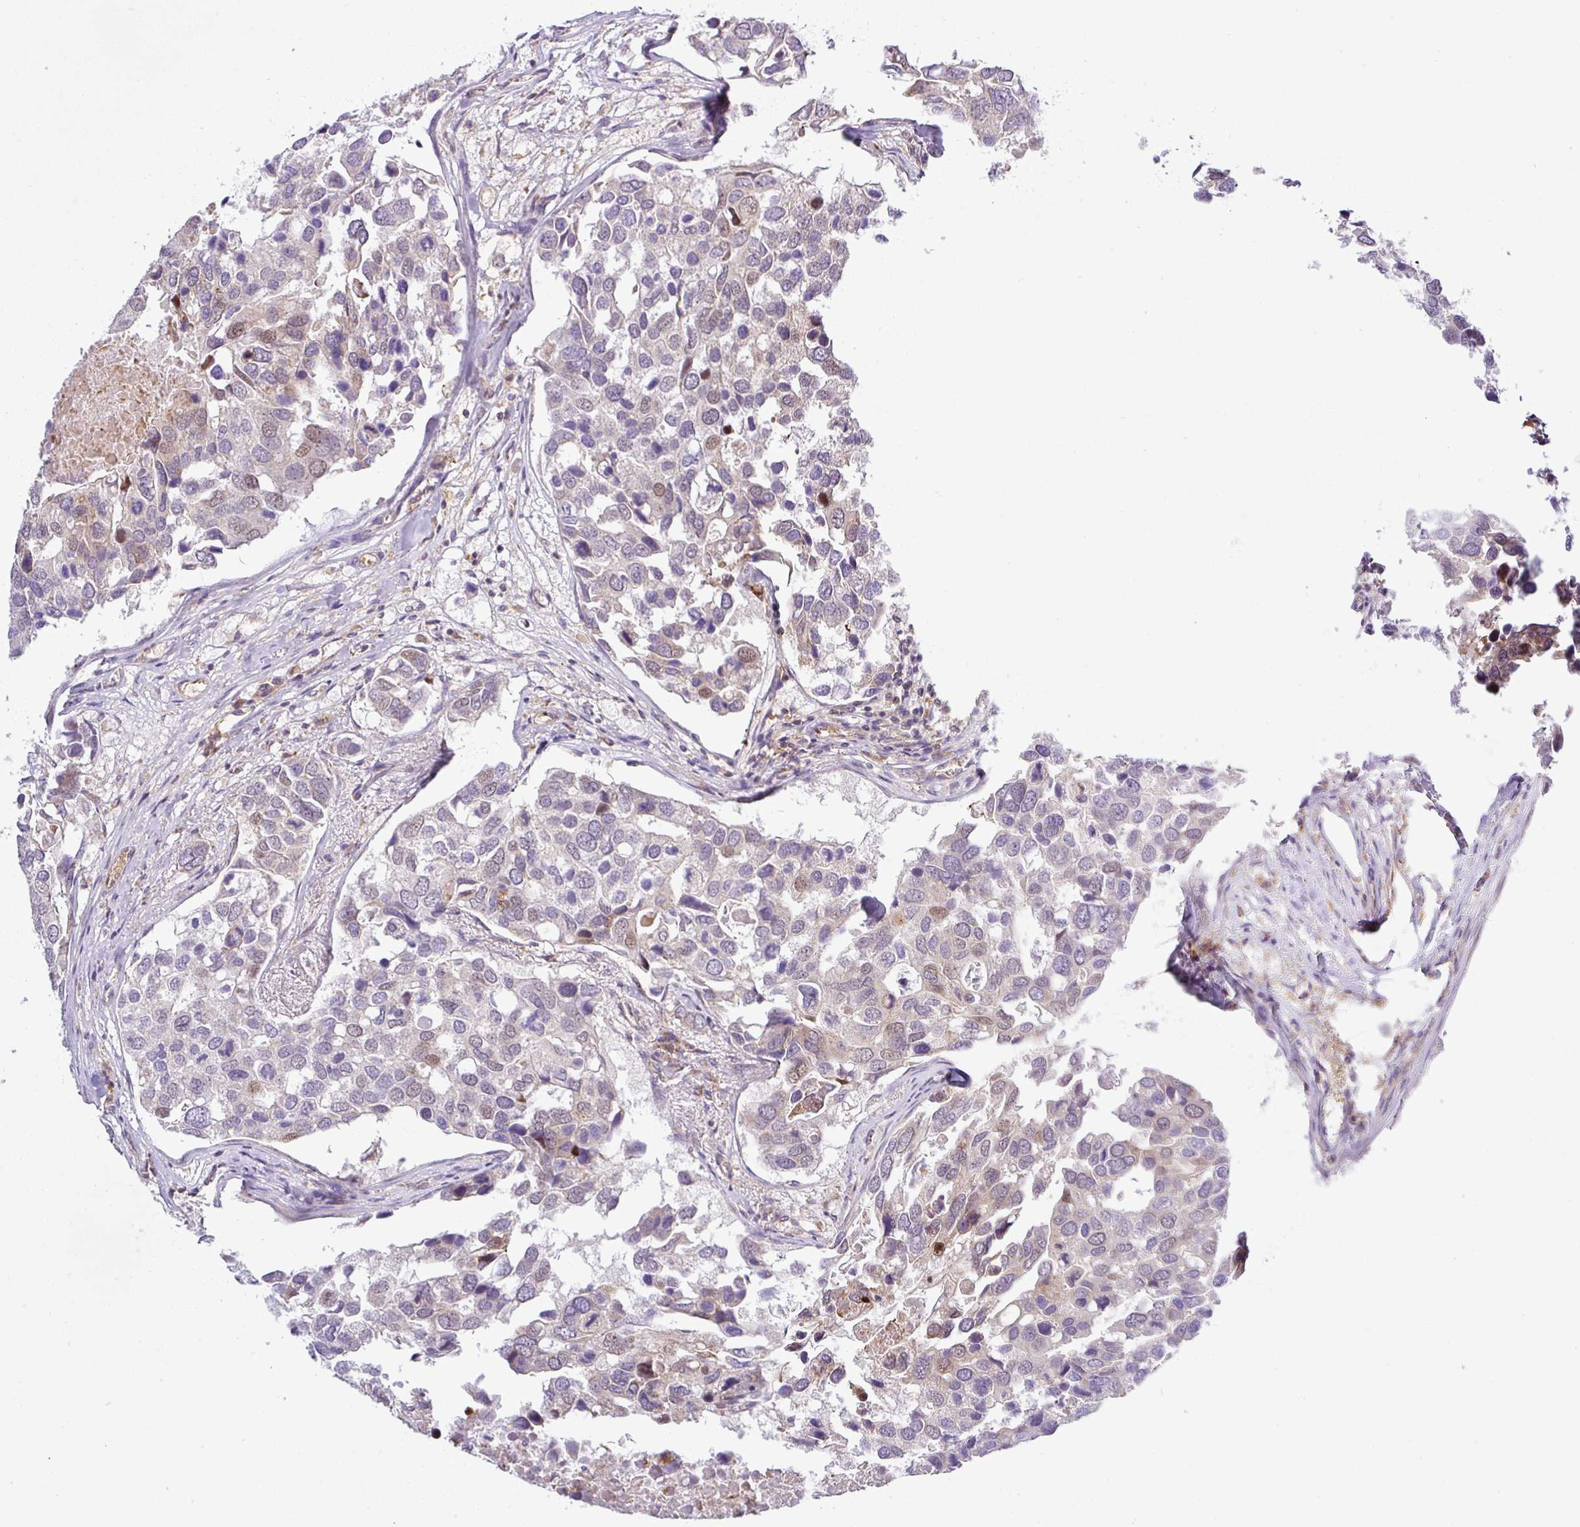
{"staining": {"intensity": "weak", "quantity": "<25%", "location": "cytoplasmic/membranous,nuclear"}, "tissue": "breast cancer", "cell_type": "Tumor cells", "image_type": "cancer", "snomed": [{"axis": "morphology", "description": "Duct carcinoma"}, {"axis": "topography", "description": "Breast"}], "caption": "Tumor cells are negative for brown protein staining in breast cancer. (Stains: DAB (3,3'-diaminobenzidine) IHC with hematoxylin counter stain, Microscopy: brightfield microscopy at high magnification).", "gene": "NDUFB2", "patient": {"sex": "female", "age": 83}}